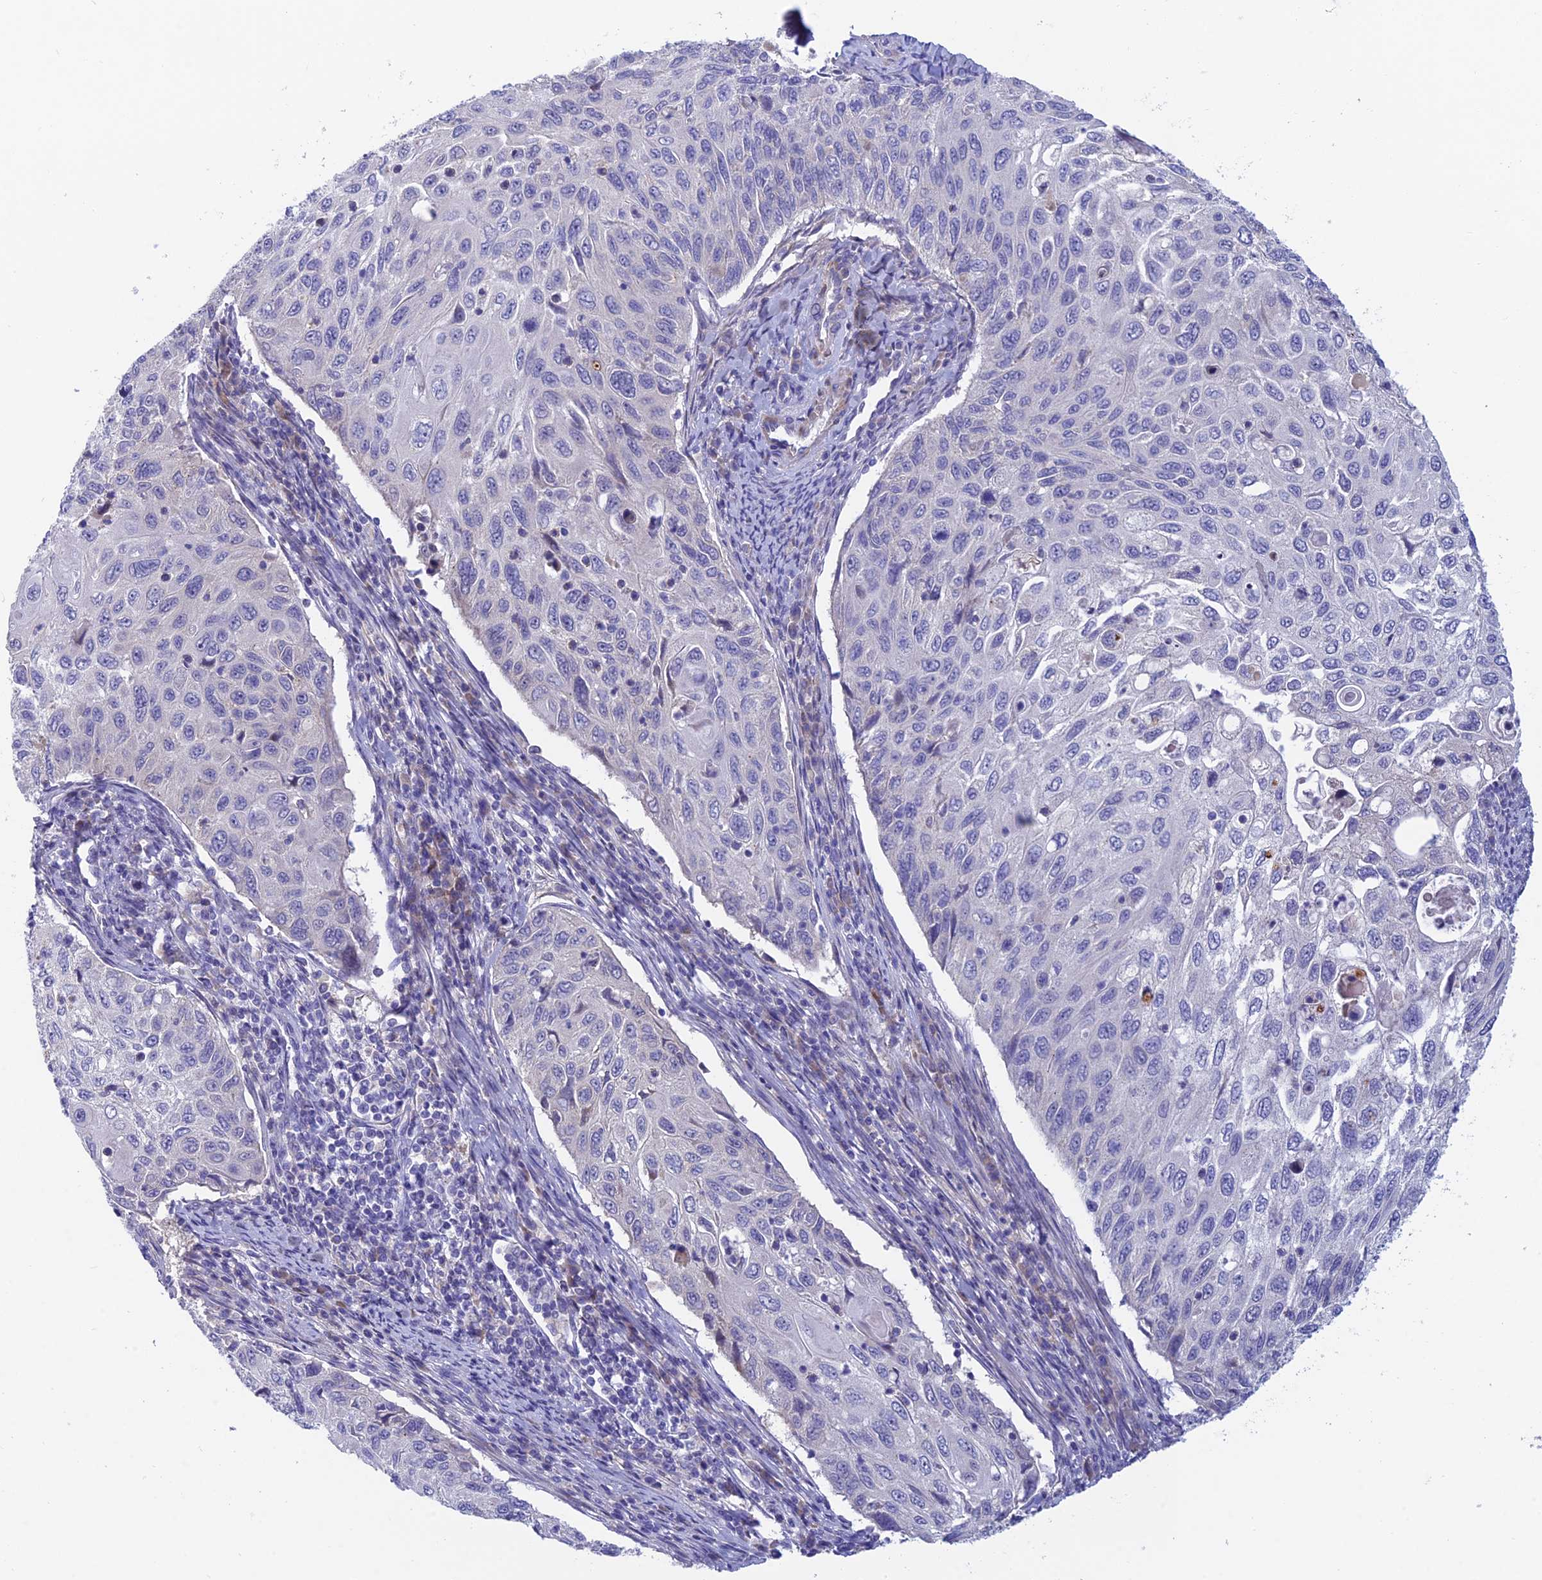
{"staining": {"intensity": "negative", "quantity": "none", "location": "none"}, "tissue": "cervical cancer", "cell_type": "Tumor cells", "image_type": "cancer", "snomed": [{"axis": "morphology", "description": "Squamous cell carcinoma, NOS"}, {"axis": "topography", "description": "Cervix"}], "caption": "An image of human squamous cell carcinoma (cervical) is negative for staining in tumor cells.", "gene": "XPO7", "patient": {"sex": "female", "age": 70}}